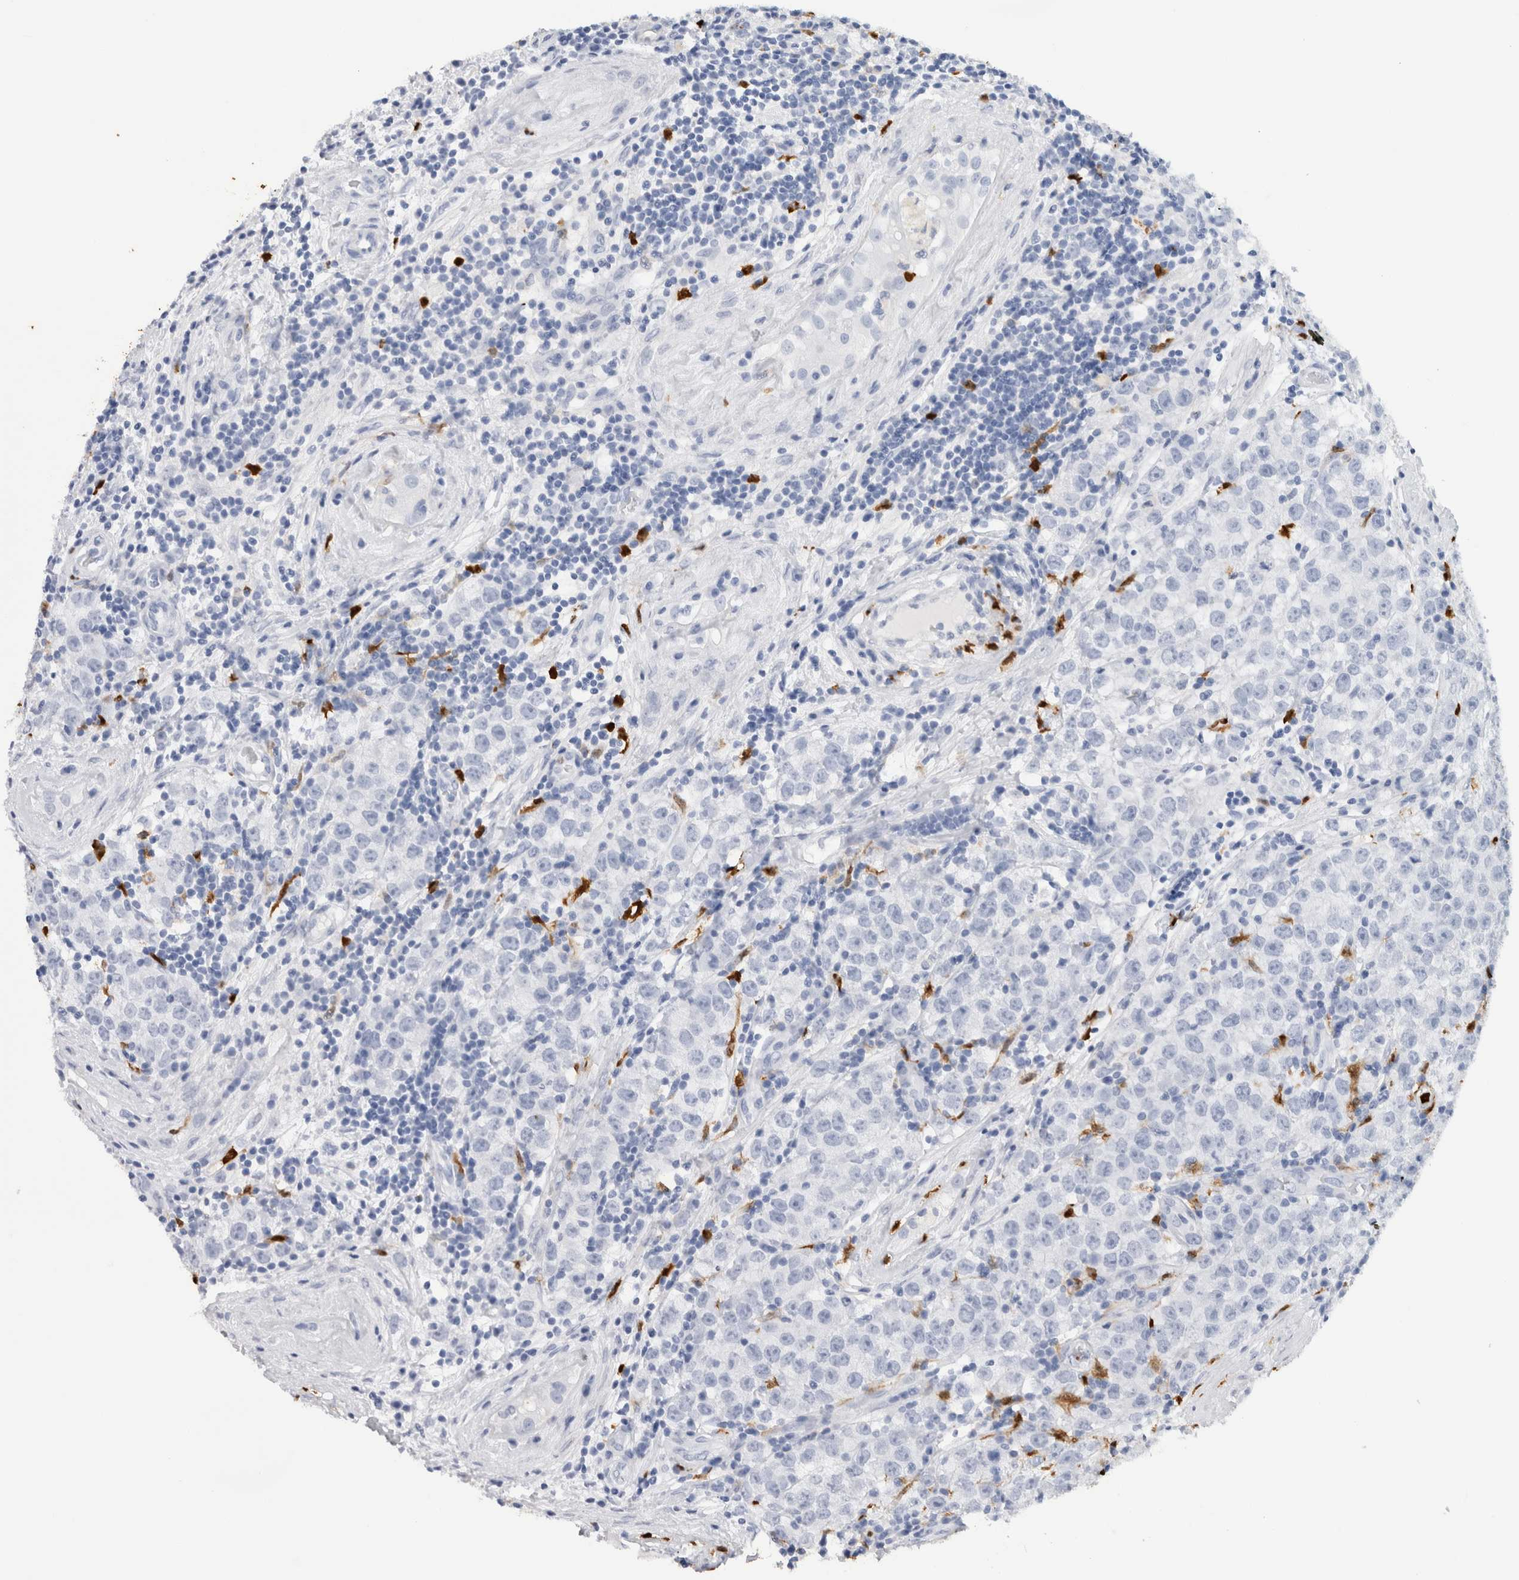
{"staining": {"intensity": "negative", "quantity": "none", "location": "none"}, "tissue": "testis cancer", "cell_type": "Tumor cells", "image_type": "cancer", "snomed": [{"axis": "morphology", "description": "Seminoma, NOS"}, {"axis": "morphology", "description": "Carcinoma, Embryonal, NOS"}, {"axis": "topography", "description": "Testis"}], "caption": "This is an immunohistochemistry (IHC) histopathology image of testis cancer (embryonal carcinoma). There is no expression in tumor cells.", "gene": "S100A8", "patient": {"sex": "male", "age": 28}}